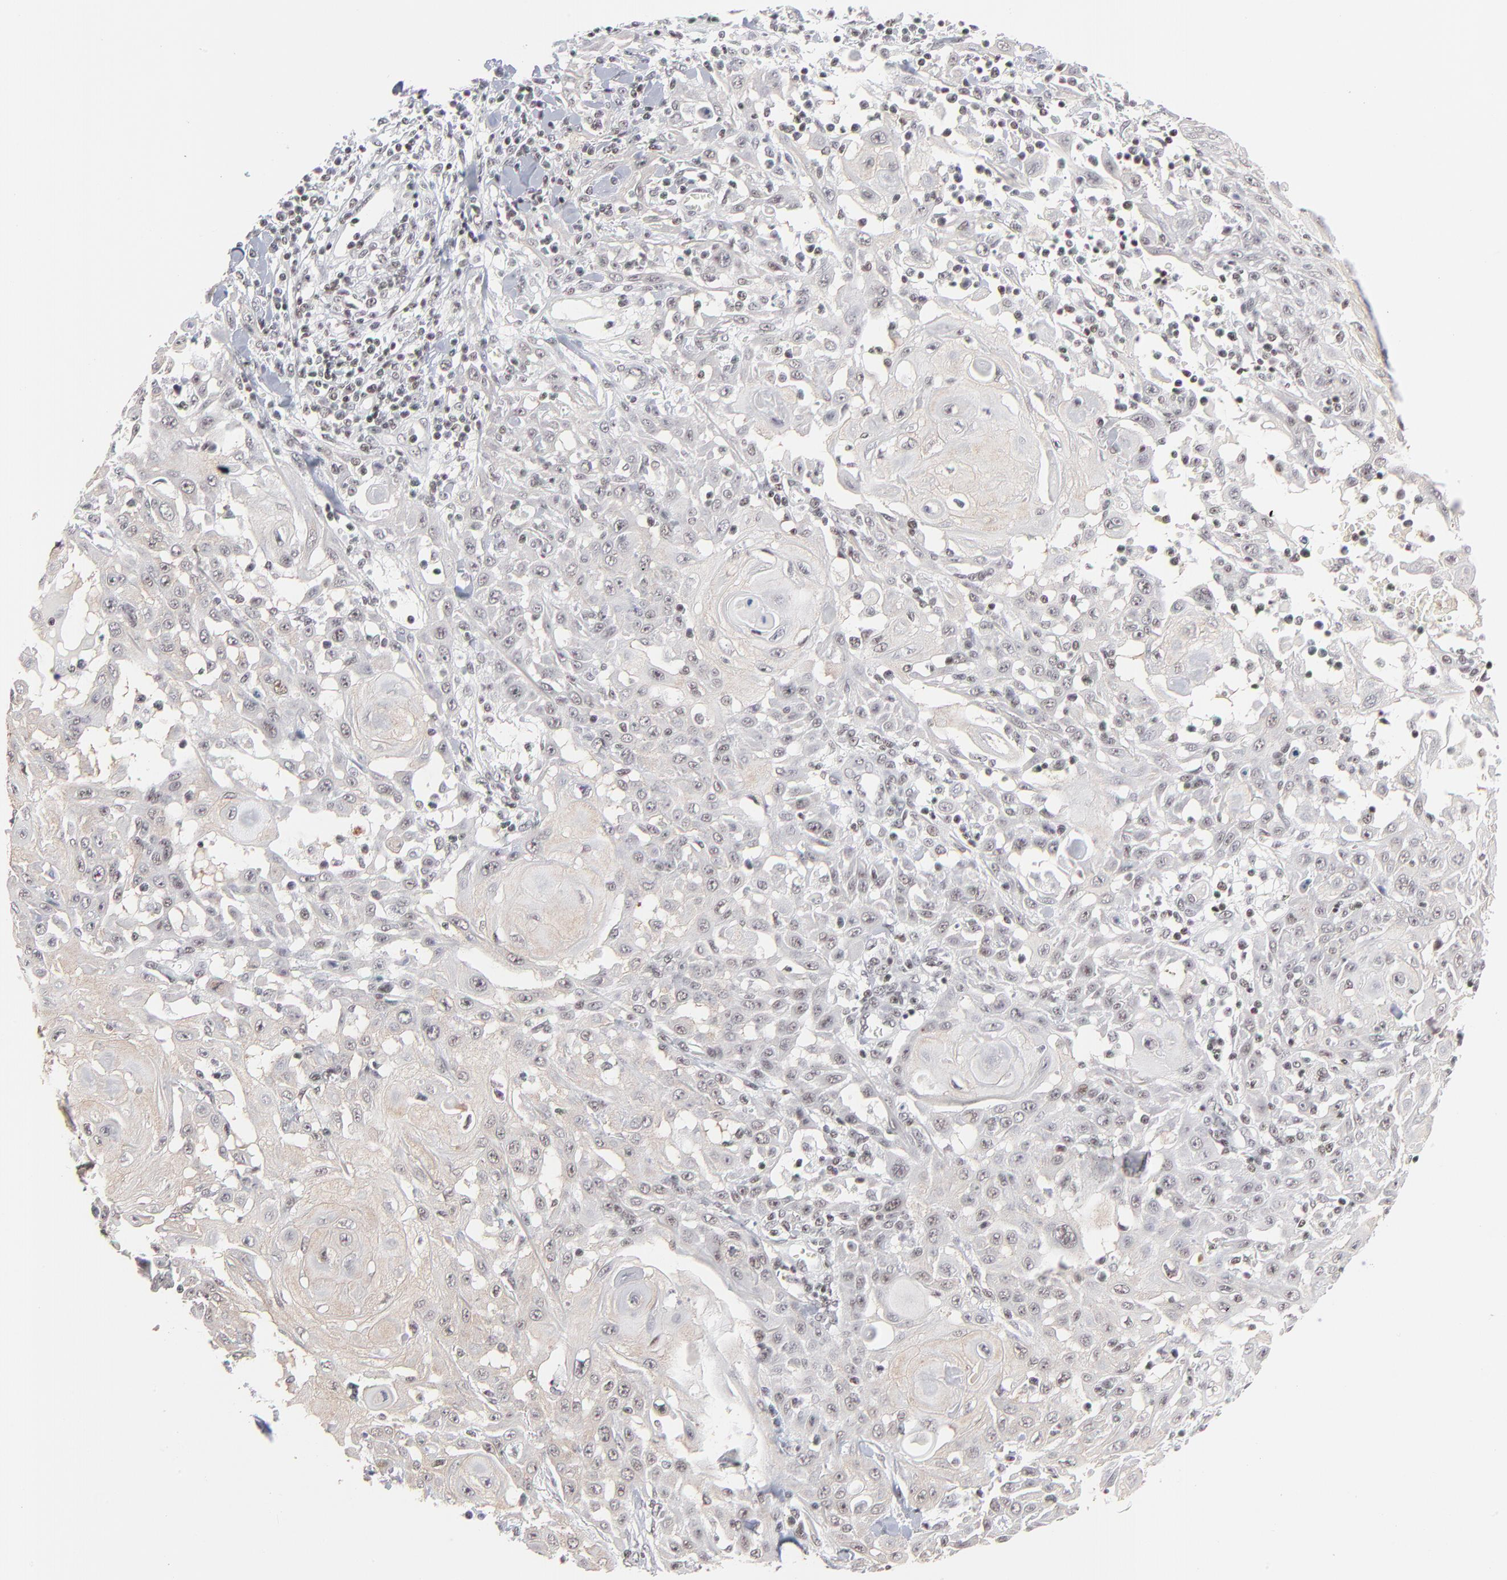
{"staining": {"intensity": "weak", "quantity": "<25%", "location": "nuclear"}, "tissue": "skin cancer", "cell_type": "Tumor cells", "image_type": "cancer", "snomed": [{"axis": "morphology", "description": "Squamous cell carcinoma, NOS"}, {"axis": "topography", "description": "Skin"}], "caption": "Immunohistochemistry (IHC) of skin squamous cell carcinoma exhibits no staining in tumor cells.", "gene": "ZNF143", "patient": {"sex": "male", "age": 24}}